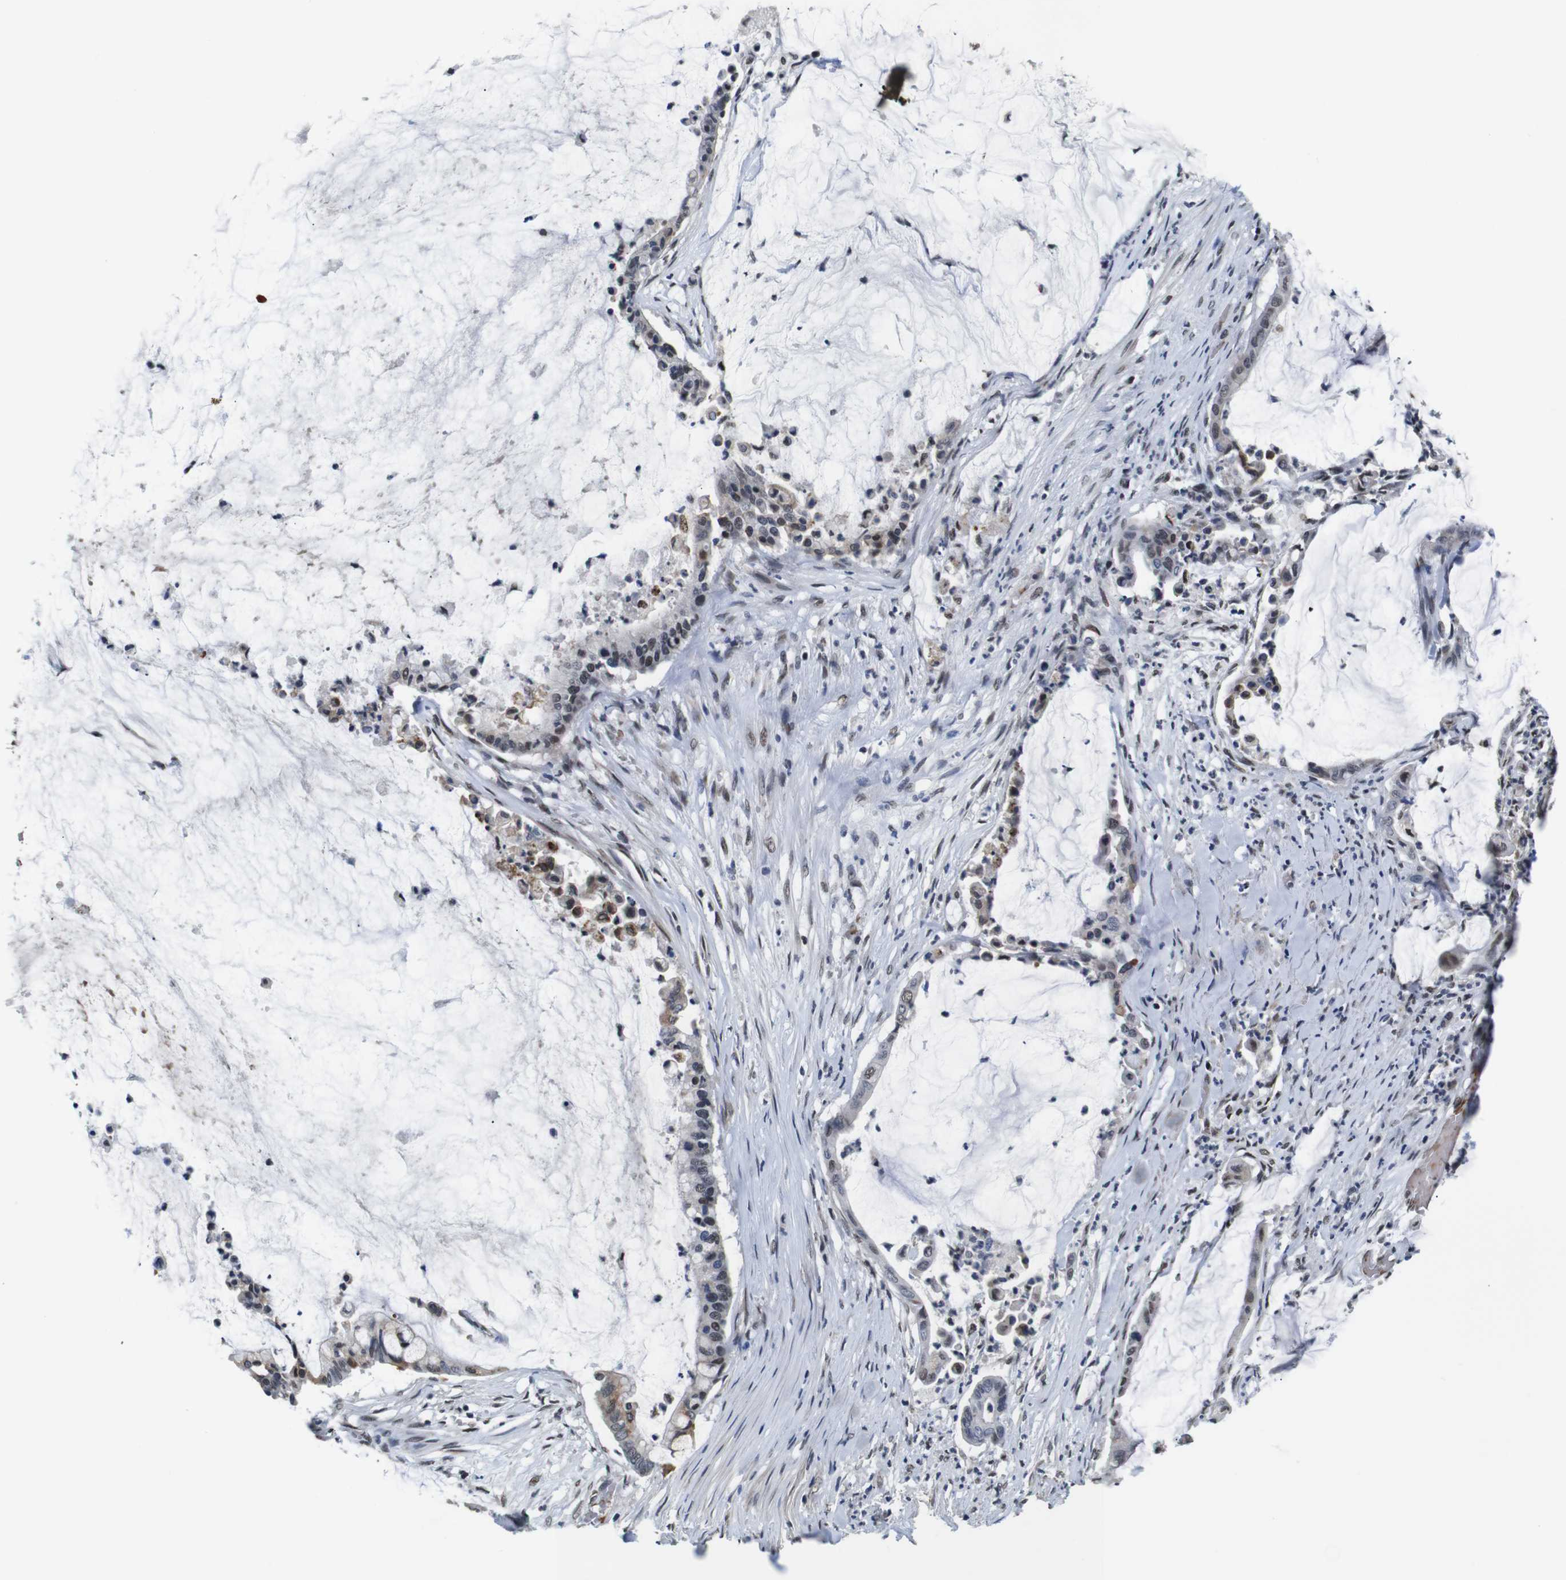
{"staining": {"intensity": "moderate", "quantity": "<25%", "location": "cytoplasmic/membranous,nuclear"}, "tissue": "pancreatic cancer", "cell_type": "Tumor cells", "image_type": "cancer", "snomed": [{"axis": "morphology", "description": "Adenocarcinoma, NOS"}, {"axis": "topography", "description": "Pancreas"}], "caption": "Moderate cytoplasmic/membranous and nuclear staining for a protein is identified in about <25% of tumor cells of pancreatic cancer using immunohistochemistry (IHC).", "gene": "ILDR2", "patient": {"sex": "male", "age": 41}}